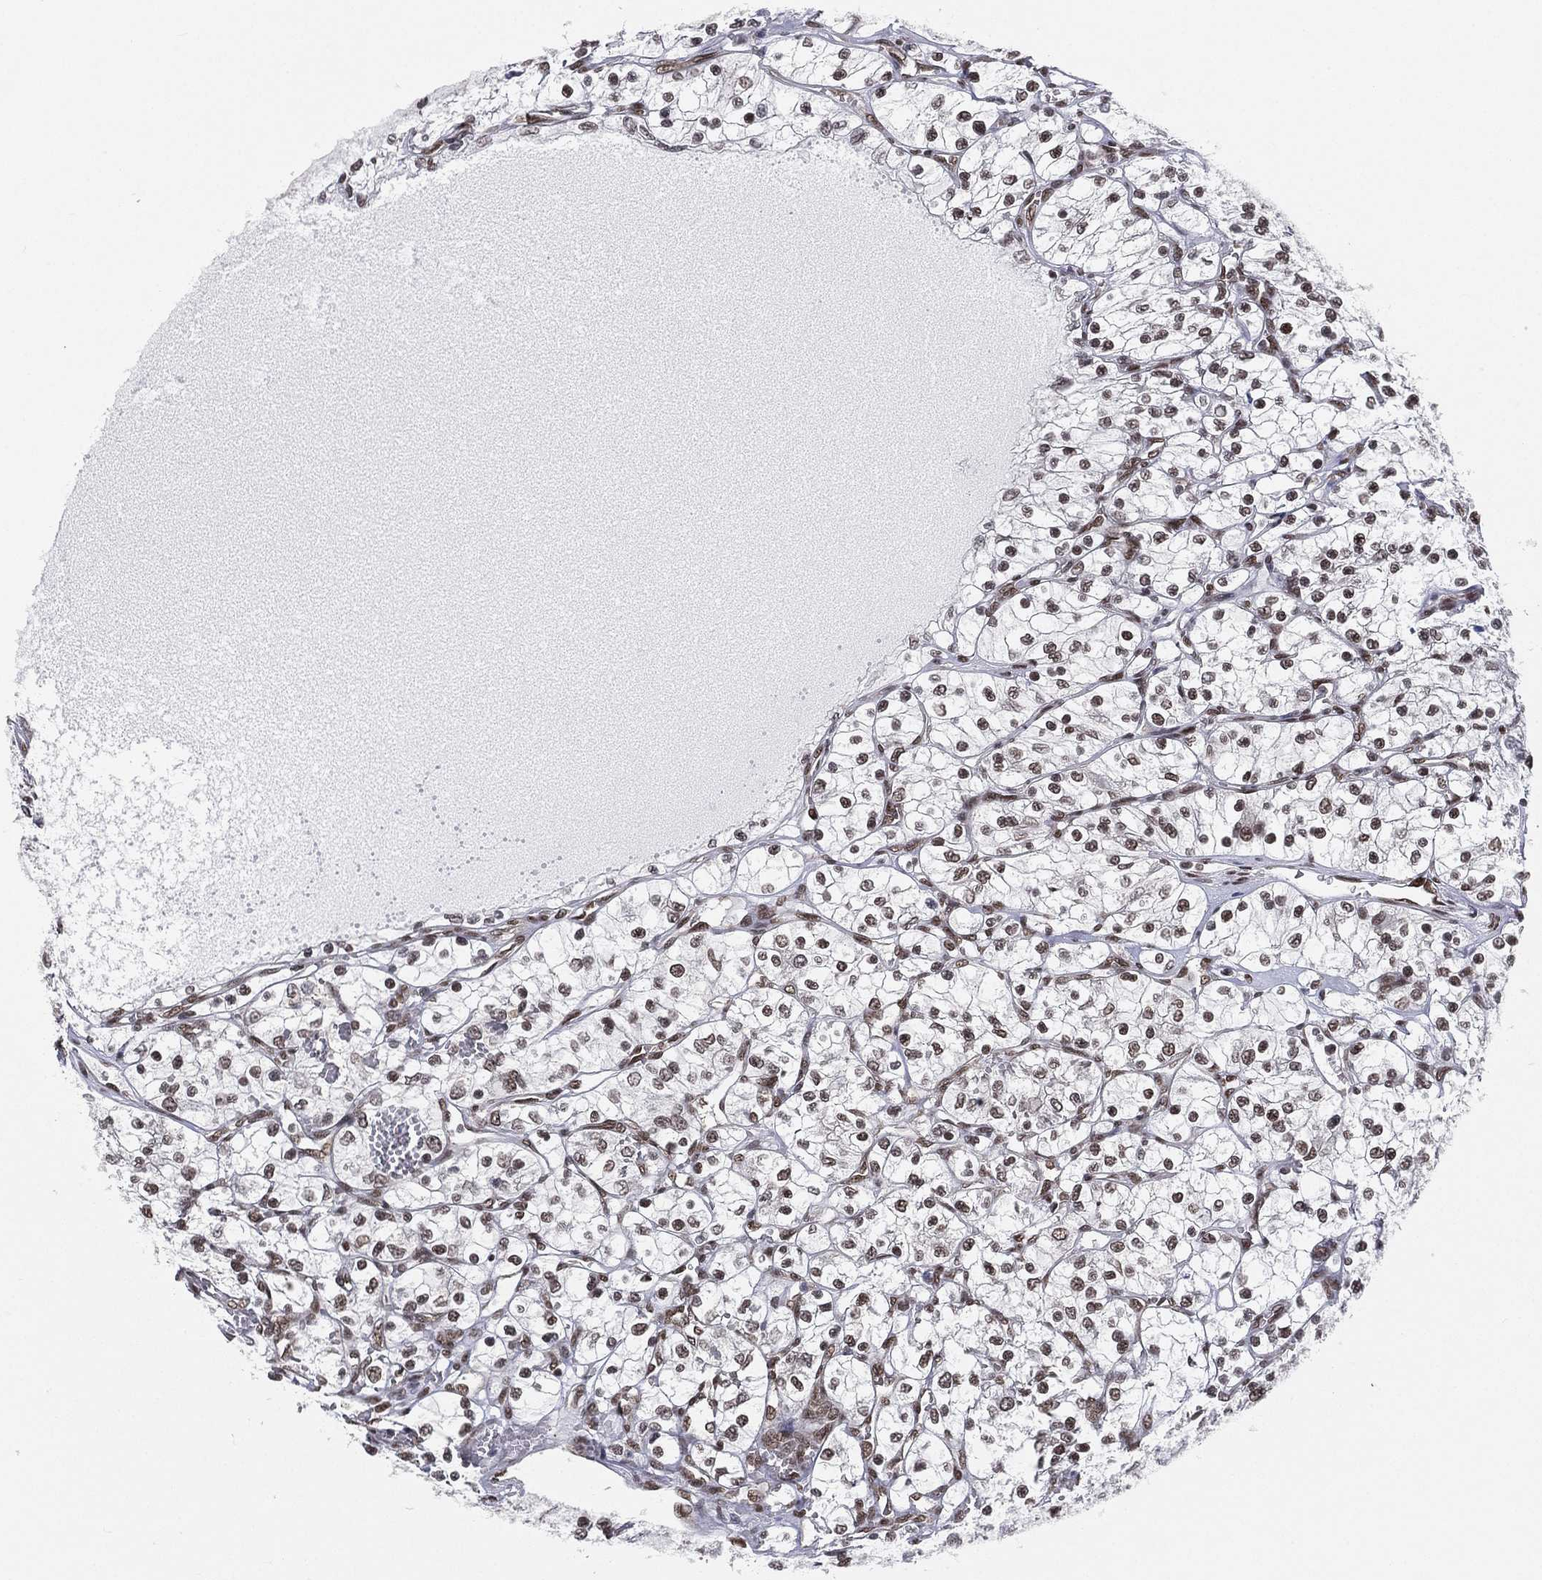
{"staining": {"intensity": "moderate", "quantity": "25%-75%", "location": "nuclear"}, "tissue": "renal cancer", "cell_type": "Tumor cells", "image_type": "cancer", "snomed": [{"axis": "morphology", "description": "Adenocarcinoma, NOS"}, {"axis": "topography", "description": "Kidney"}], "caption": "Immunohistochemistry (IHC) micrograph of renal cancer (adenocarcinoma) stained for a protein (brown), which exhibits medium levels of moderate nuclear expression in approximately 25%-75% of tumor cells.", "gene": "FUBP3", "patient": {"sex": "female", "age": 69}}